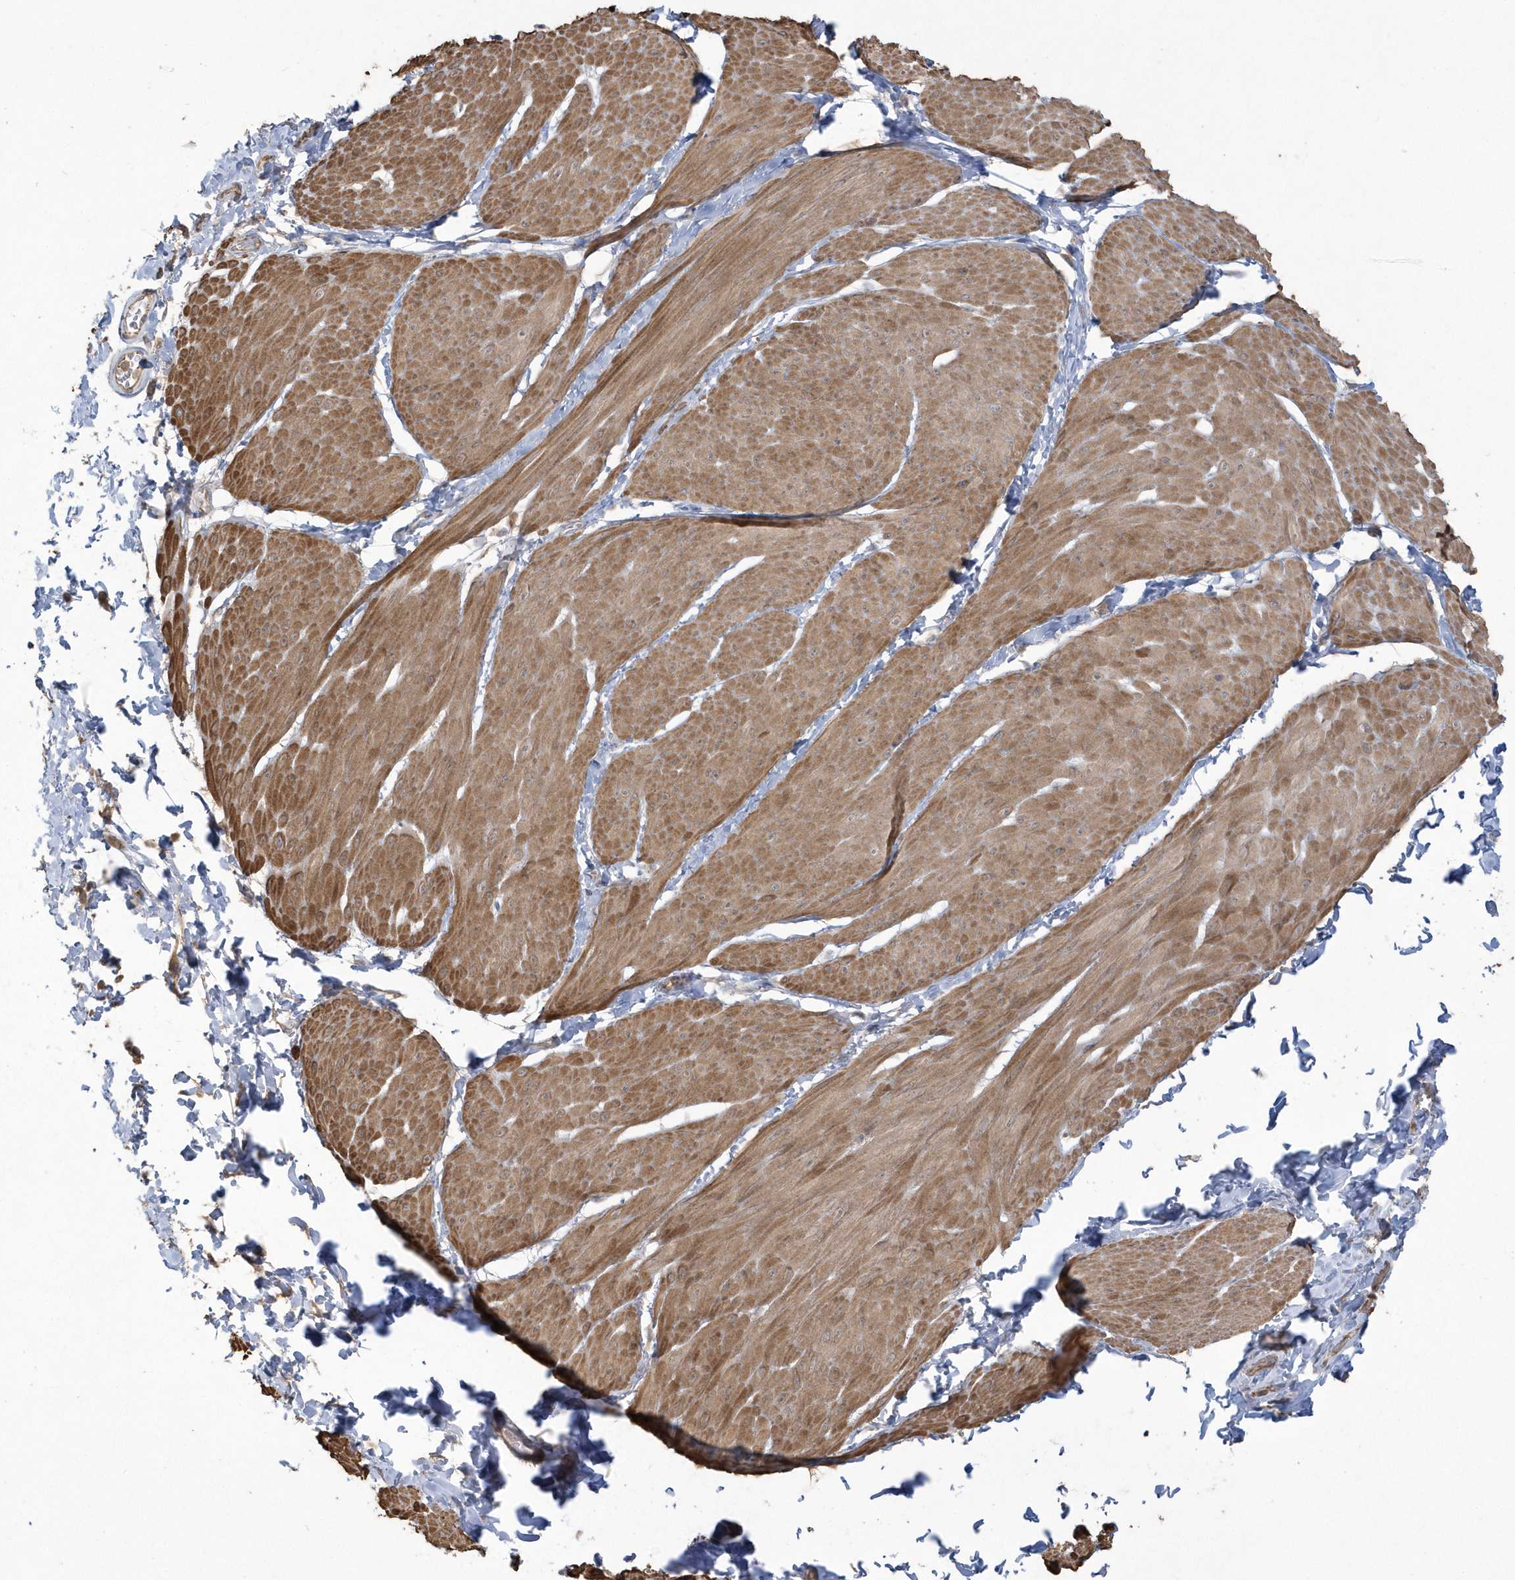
{"staining": {"intensity": "moderate", "quantity": ">75%", "location": "cytoplasmic/membranous"}, "tissue": "smooth muscle", "cell_type": "Smooth muscle cells", "image_type": "normal", "snomed": [{"axis": "morphology", "description": "Urothelial carcinoma, High grade"}, {"axis": "topography", "description": "Urinary bladder"}], "caption": "Immunohistochemistry (IHC) of benign human smooth muscle demonstrates medium levels of moderate cytoplasmic/membranous positivity in approximately >75% of smooth muscle cells. The staining was performed using DAB (3,3'-diaminobenzidine), with brown indicating positive protein expression. Nuclei are stained blue with hematoxylin.", "gene": "ARMC8", "patient": {"sex": "male", "age": 46}}